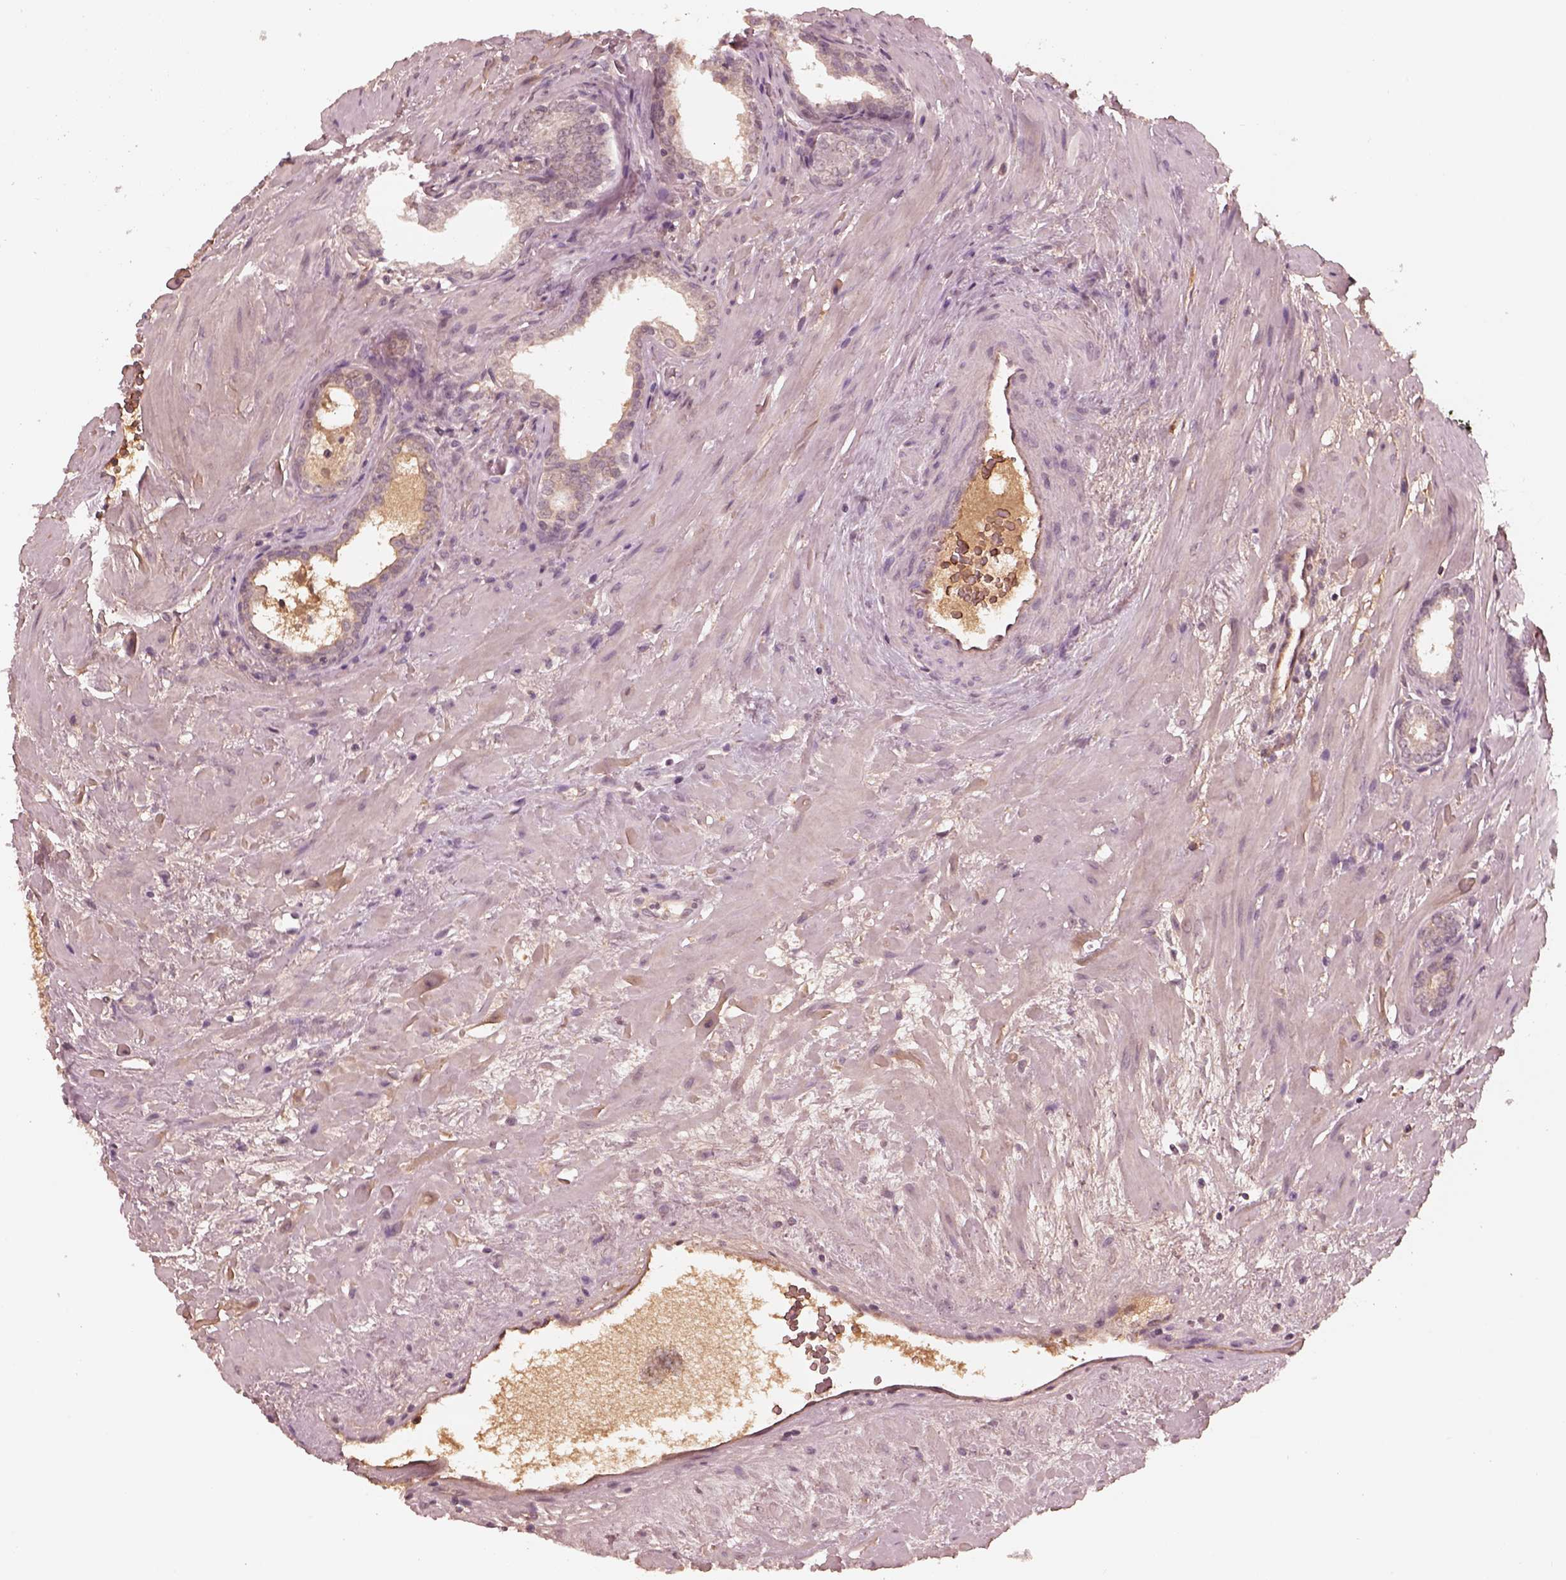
{"staining": {"intensity": "negative", "quantity": "none", "location": "none"}, "tissue": "prostate cancer", "cell_type": "Tumor cells", "image_type": "cancer", "snomed": [{"axis": "morphology", "description": "Adenocarcinoma, NOS"}, {"axis": "topography", "description": "Prostate"}], "caption": "Immunohistochemistry (IHC) histopathology image of adenocarcinoma (prostate) stained for a protein (brown), which exhibits no staining in tumor cells.", "gene": "TF", "patient": {"sex": "male", "age": 66}}